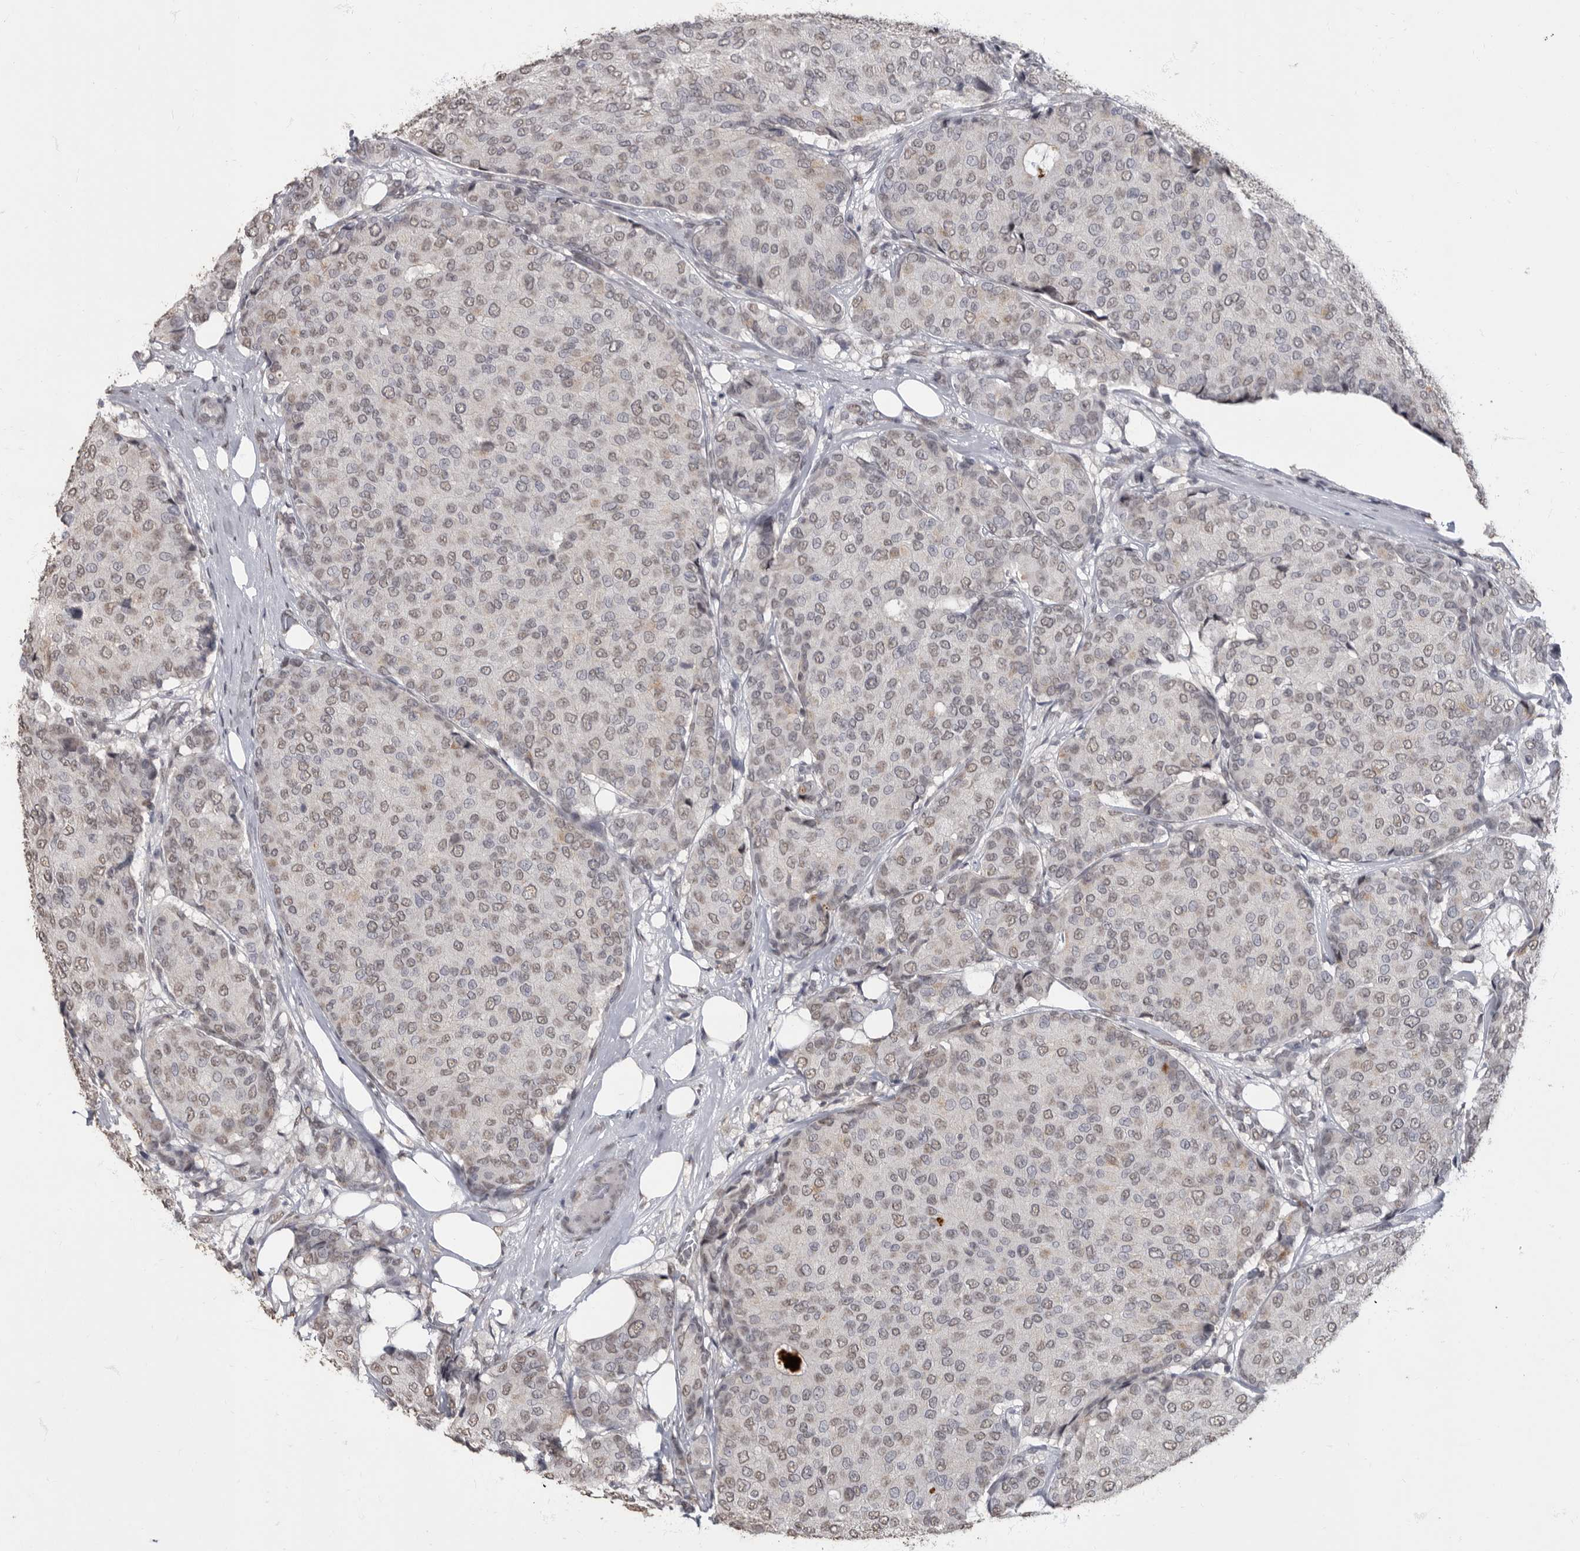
{"staining": {"intensity": "weak", "quantity": ">75%", "location": "nuclear"}, "tissue": "breast cancer", "cell_type": "Tumor cells", "image_type": "cancer", "snomed": [{"axis": "morphology", "description": "Duct carcinoma"}, {"axis": "topography", "description": "Breast"}], "caption": "Immunohistochemical staining of breast cancer (intraductal carcinoma) shows low levels of weak nuclear positivity in about >75% of tumor cells. (DAB (3,3'-diaminobenzidine) IHC, brown staining for protein, blue staining for nuclei).", "gene": "NBL1", "patient": {"sex": "female", "age": 75}}